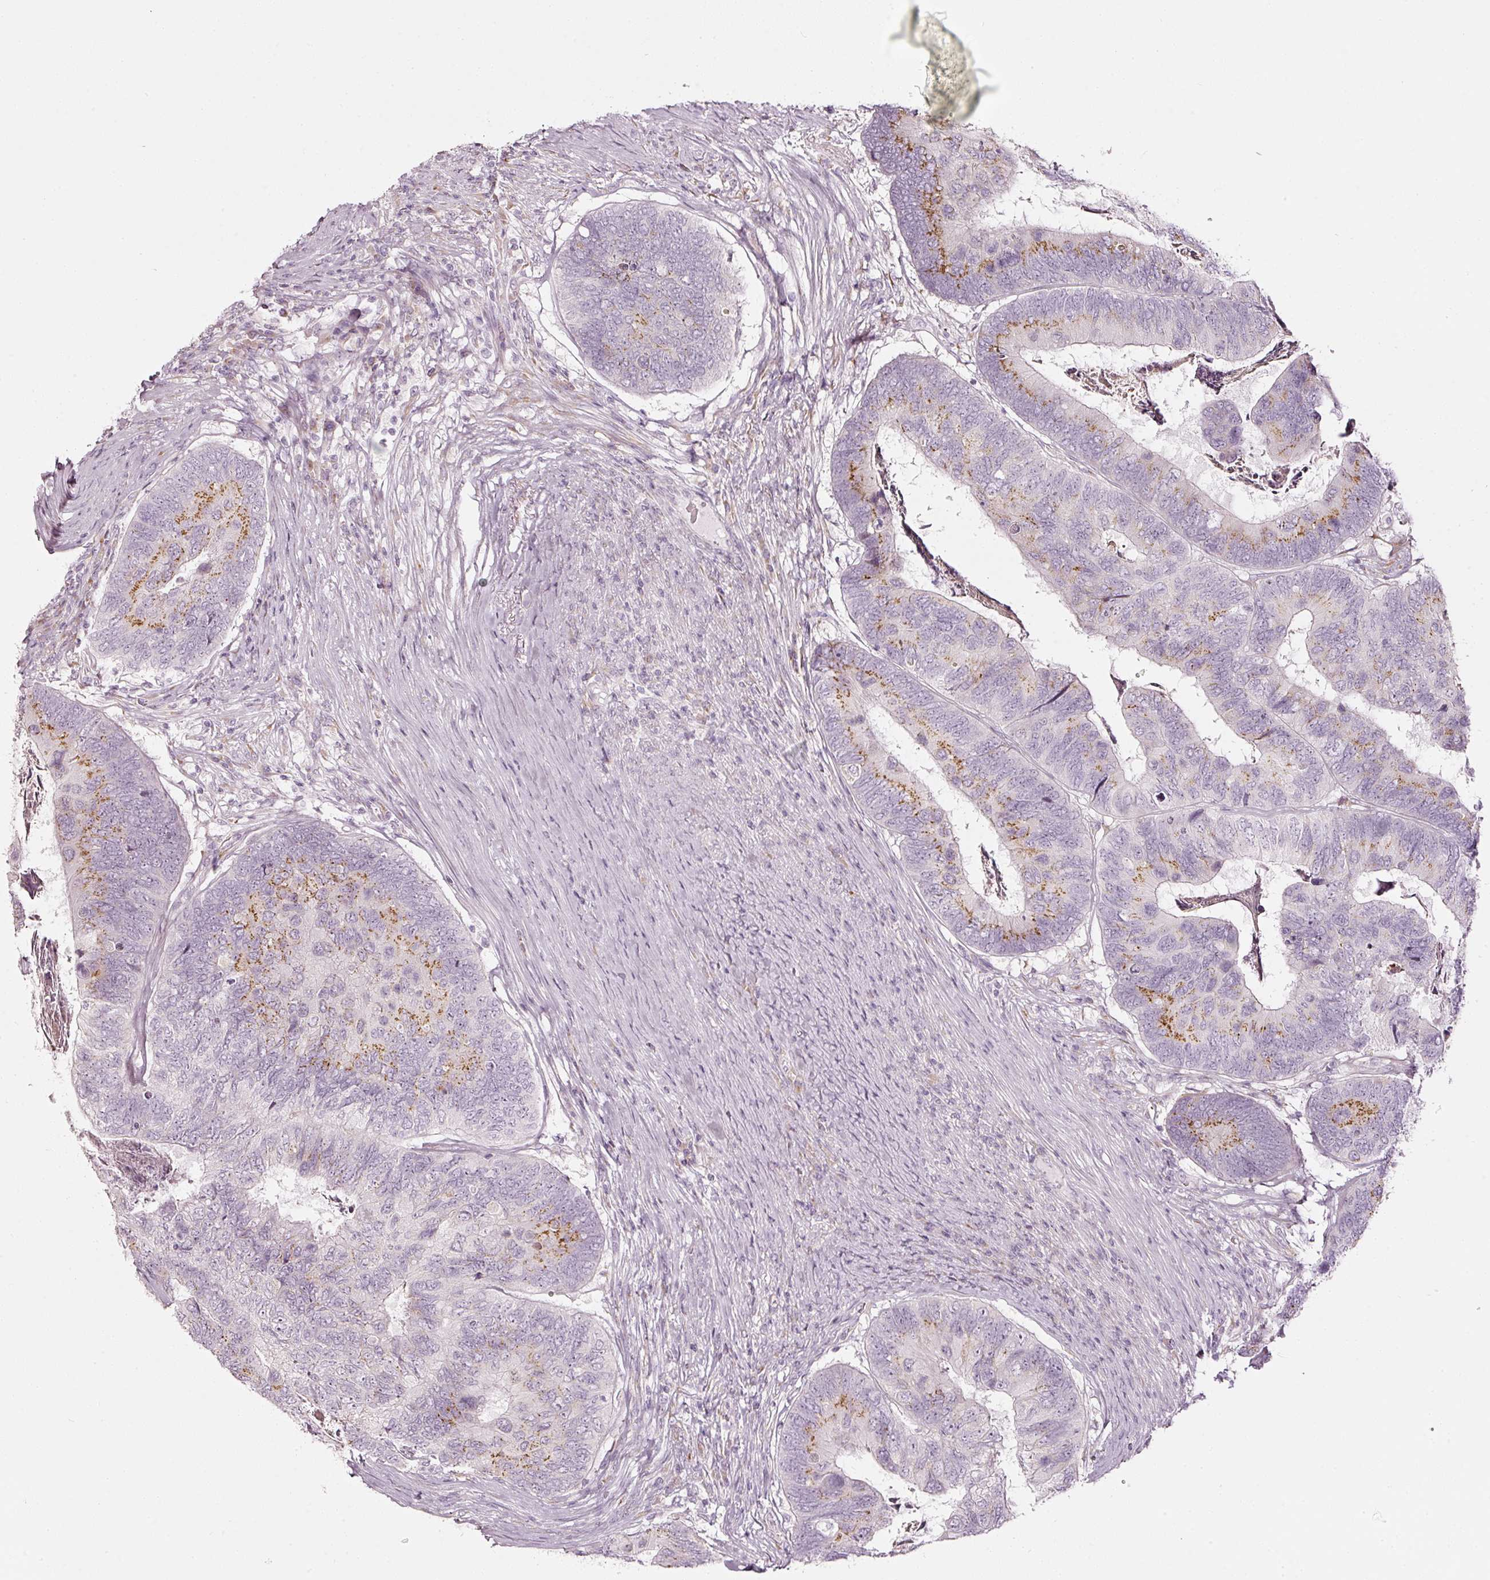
{"staining": {"intensity": "strong", "quantity": "25%-75%", "location": "cytoplasmic/membranous"}, "tissue": "colorectal cancer", "cell_type": "Tumor cells", "image_type": "cancer", "snomed": [{"axis": "morphology", "description": "Adenocarcinoma, NOS"}, {"axis": "topography", "description": "Colon"}], "caption": "Immunohistochemical staining of human adenocarcinoma (colorectal) demonstrates high levels of strong cytoplasmic/membranous positivity in about 25%-75% of tumor cells.", "gene": "SDF4", "patient": {"sex": "female", "age": 67}}